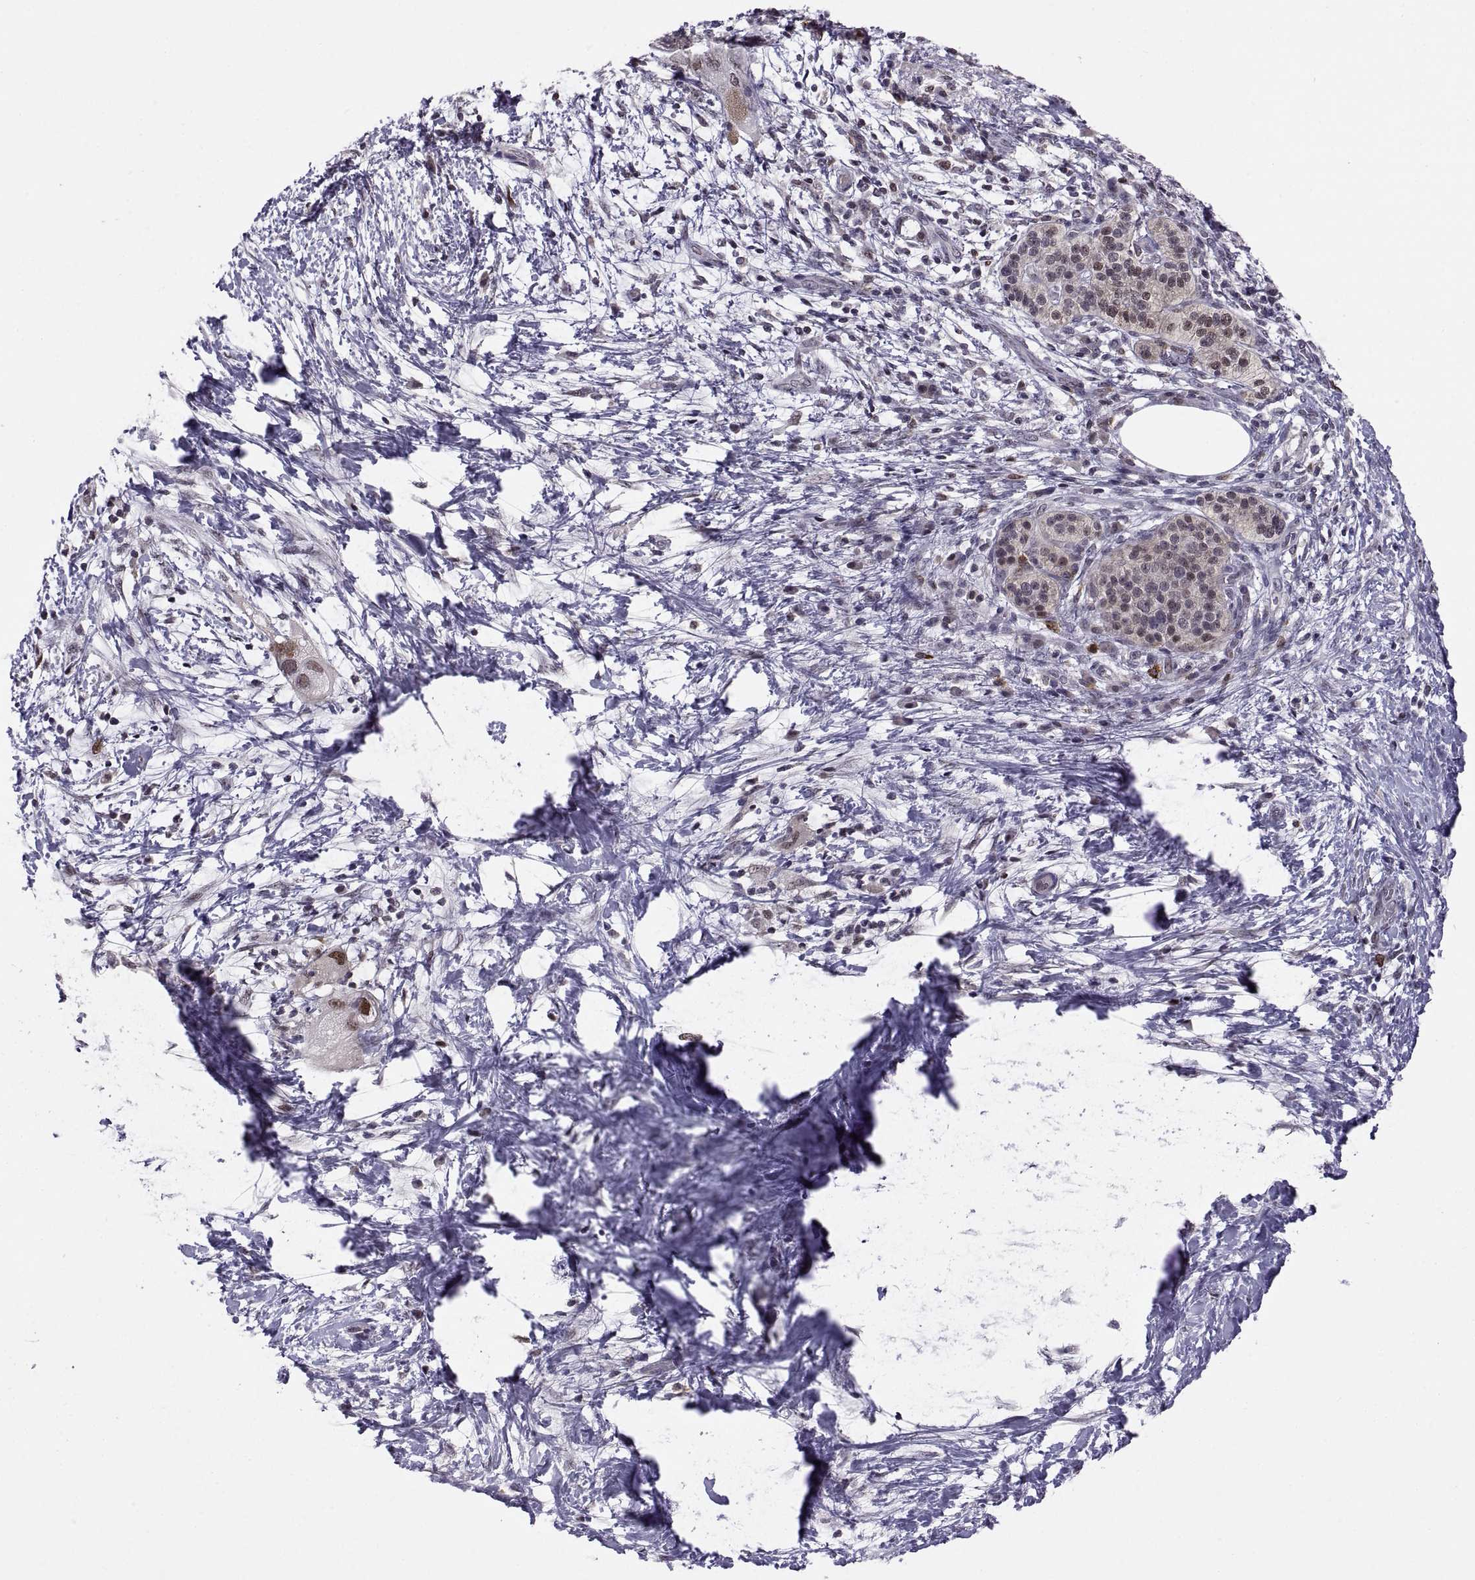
{"staining": {"intensity": "weak", "quantity": "<25%", "location": "nuclear"}, "tissue": "pancreatic cancer", "cell_type": "Tumor cells", "image_type": "cancer", "snomed": [{"axis": "morphology", "description": "Adenocarcinoma, NOS"}, {"axis": "topography", "description": "Pancreas"}], "caption": "There is no significant positivity in tumor cells of pancreatic cancer. The staining is performed using DAB (3,3'-diaminobenzidine) brown chromogen with nuclei counter-stained in using hematoxylin.", "gene": "CHFR", "patient": {"sex": "female", "age": 72}}